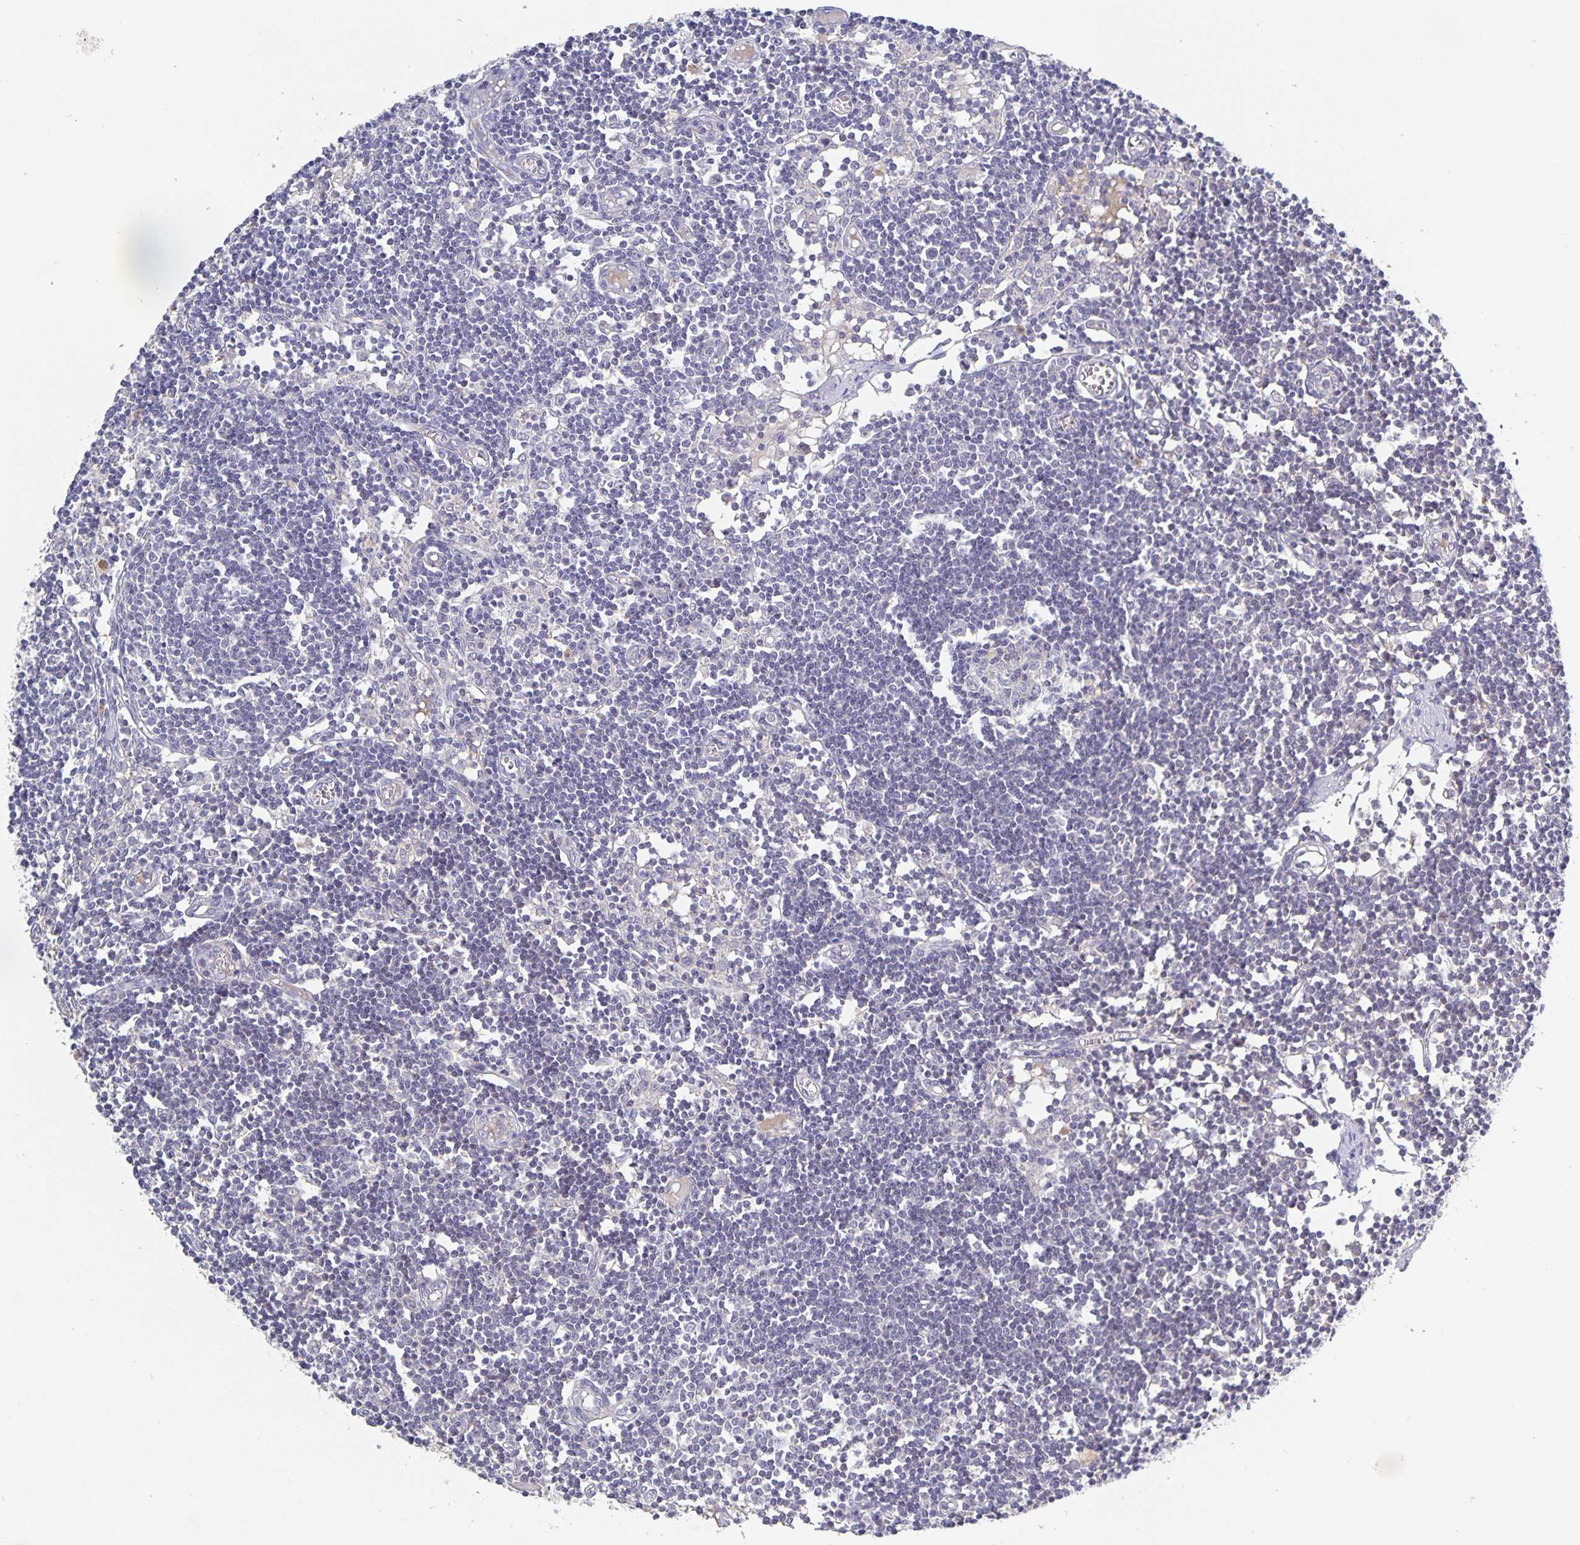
{"staining": {"intensity": "negative", "quantity": "none", "location": "none"}, "tissue": "lymph node", "cell_type": "Germinal center cells", "image_type": "normal", "snomed": [{"axis": "morphology", "description": "Normal tissue, NOS"}, {"axis": "topography", "description": "Lymph node"}], "caption": "DAB (3,3'-diaminobenzidine) immunohistochemical staining of unremarkable lymph node reveals no significant expression in germinal center cells. (DAB (3,3'-diaminobenzidine) immunohistochemistry (IHC) visualized using brightfield microscopy, high magnification).", "gene": "GDF15", "patient": {"sex": "female", "age": 11}}